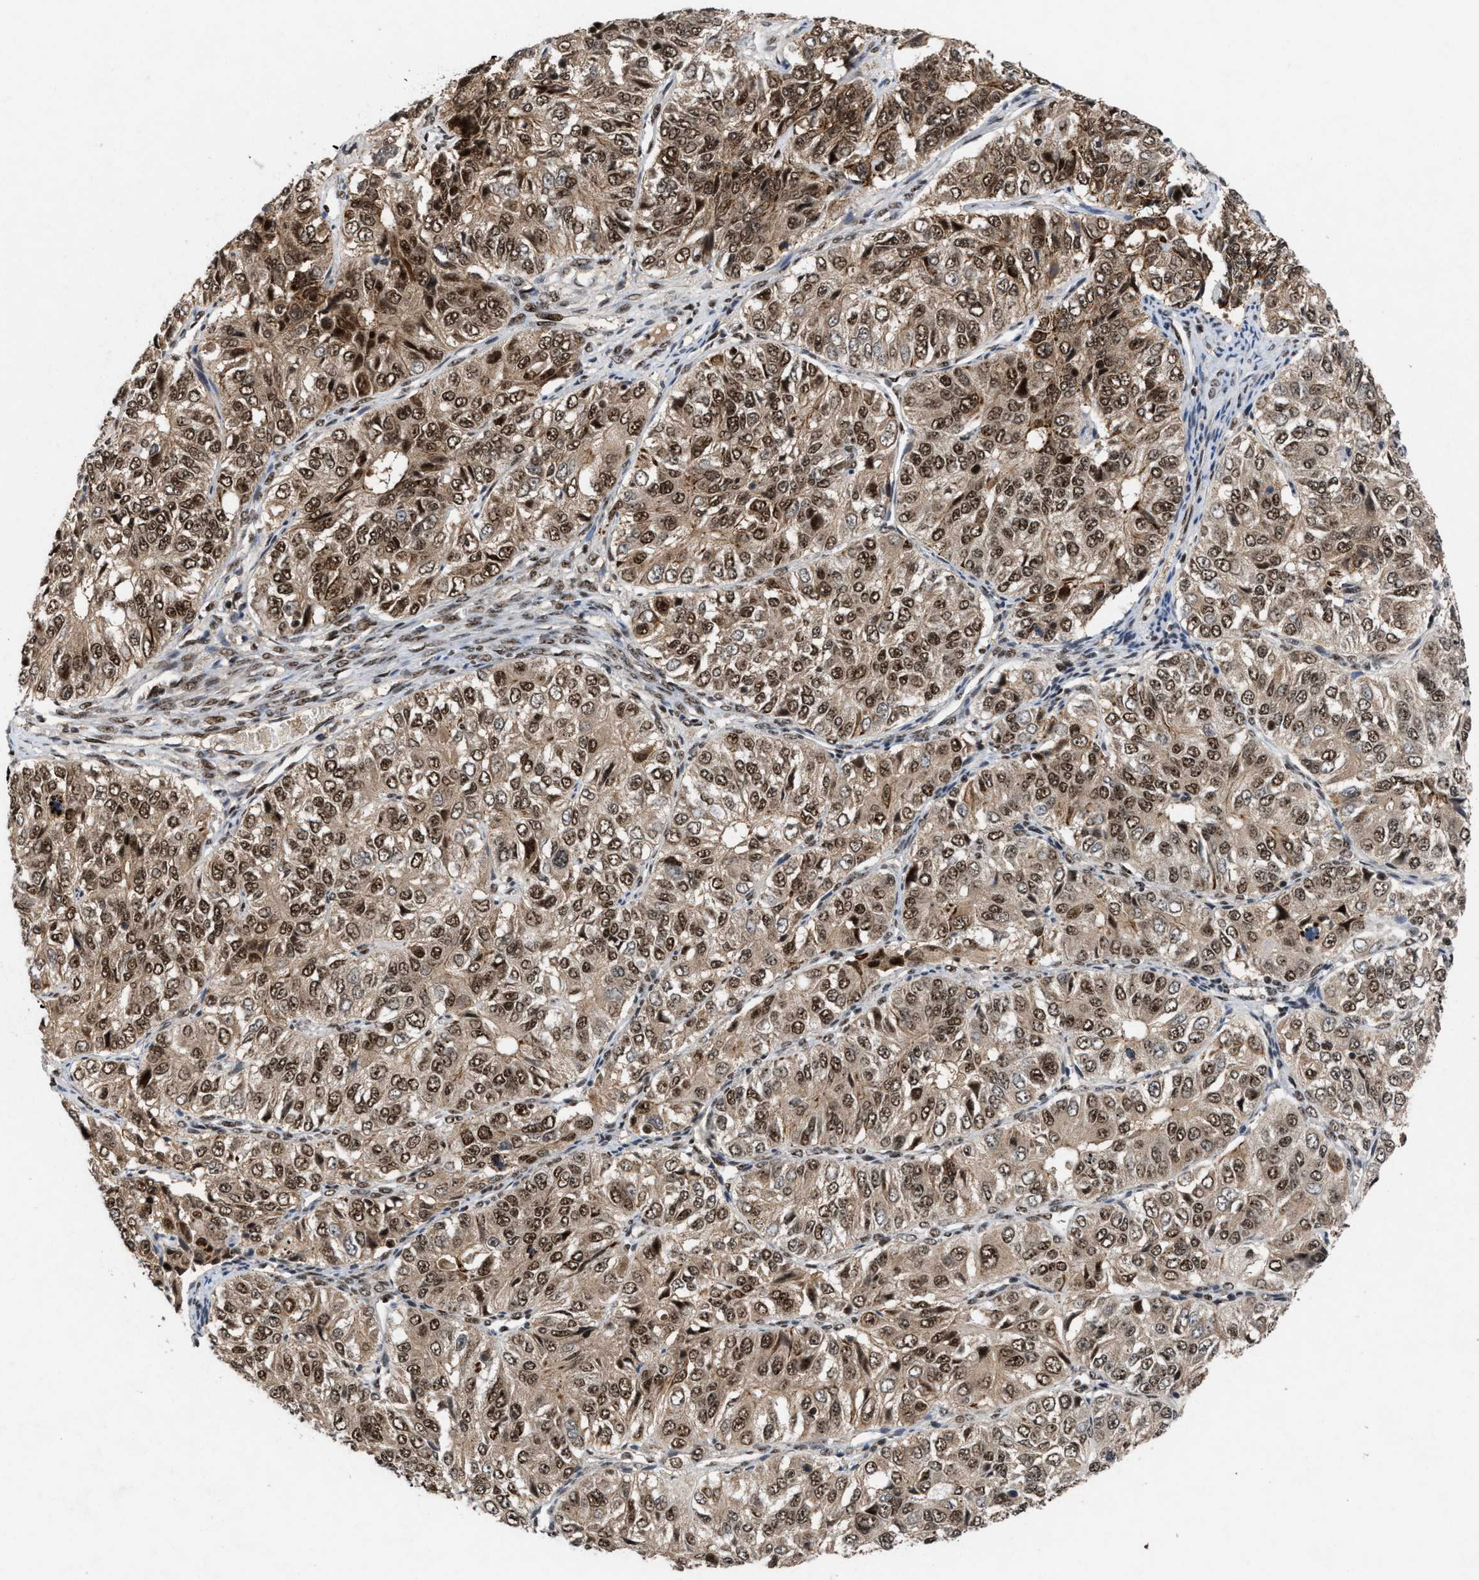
{"staining": {"intensity": "moderate", "quantity": ">75%", "location": "cytoplasmic/membranous,nuclear"}, "tissue": "ovarian cancer", "cell_type": "Tumor cells", "image_type": "cancer", "snomed": [{"axis": "morphology", "description": "Carcinoma, endometroid"}, {"axis": "topography", "description": "Ovary"}], "caption": "Immunohistochemical staining of human ovarian endometroid carcinoma displays medium levels of moderate cytoplasmic/membranous and nuclear positivity in about >75% of tumor cells.", "gene": "PRPF4", "patient": {"sex": "female", "age": 51}}